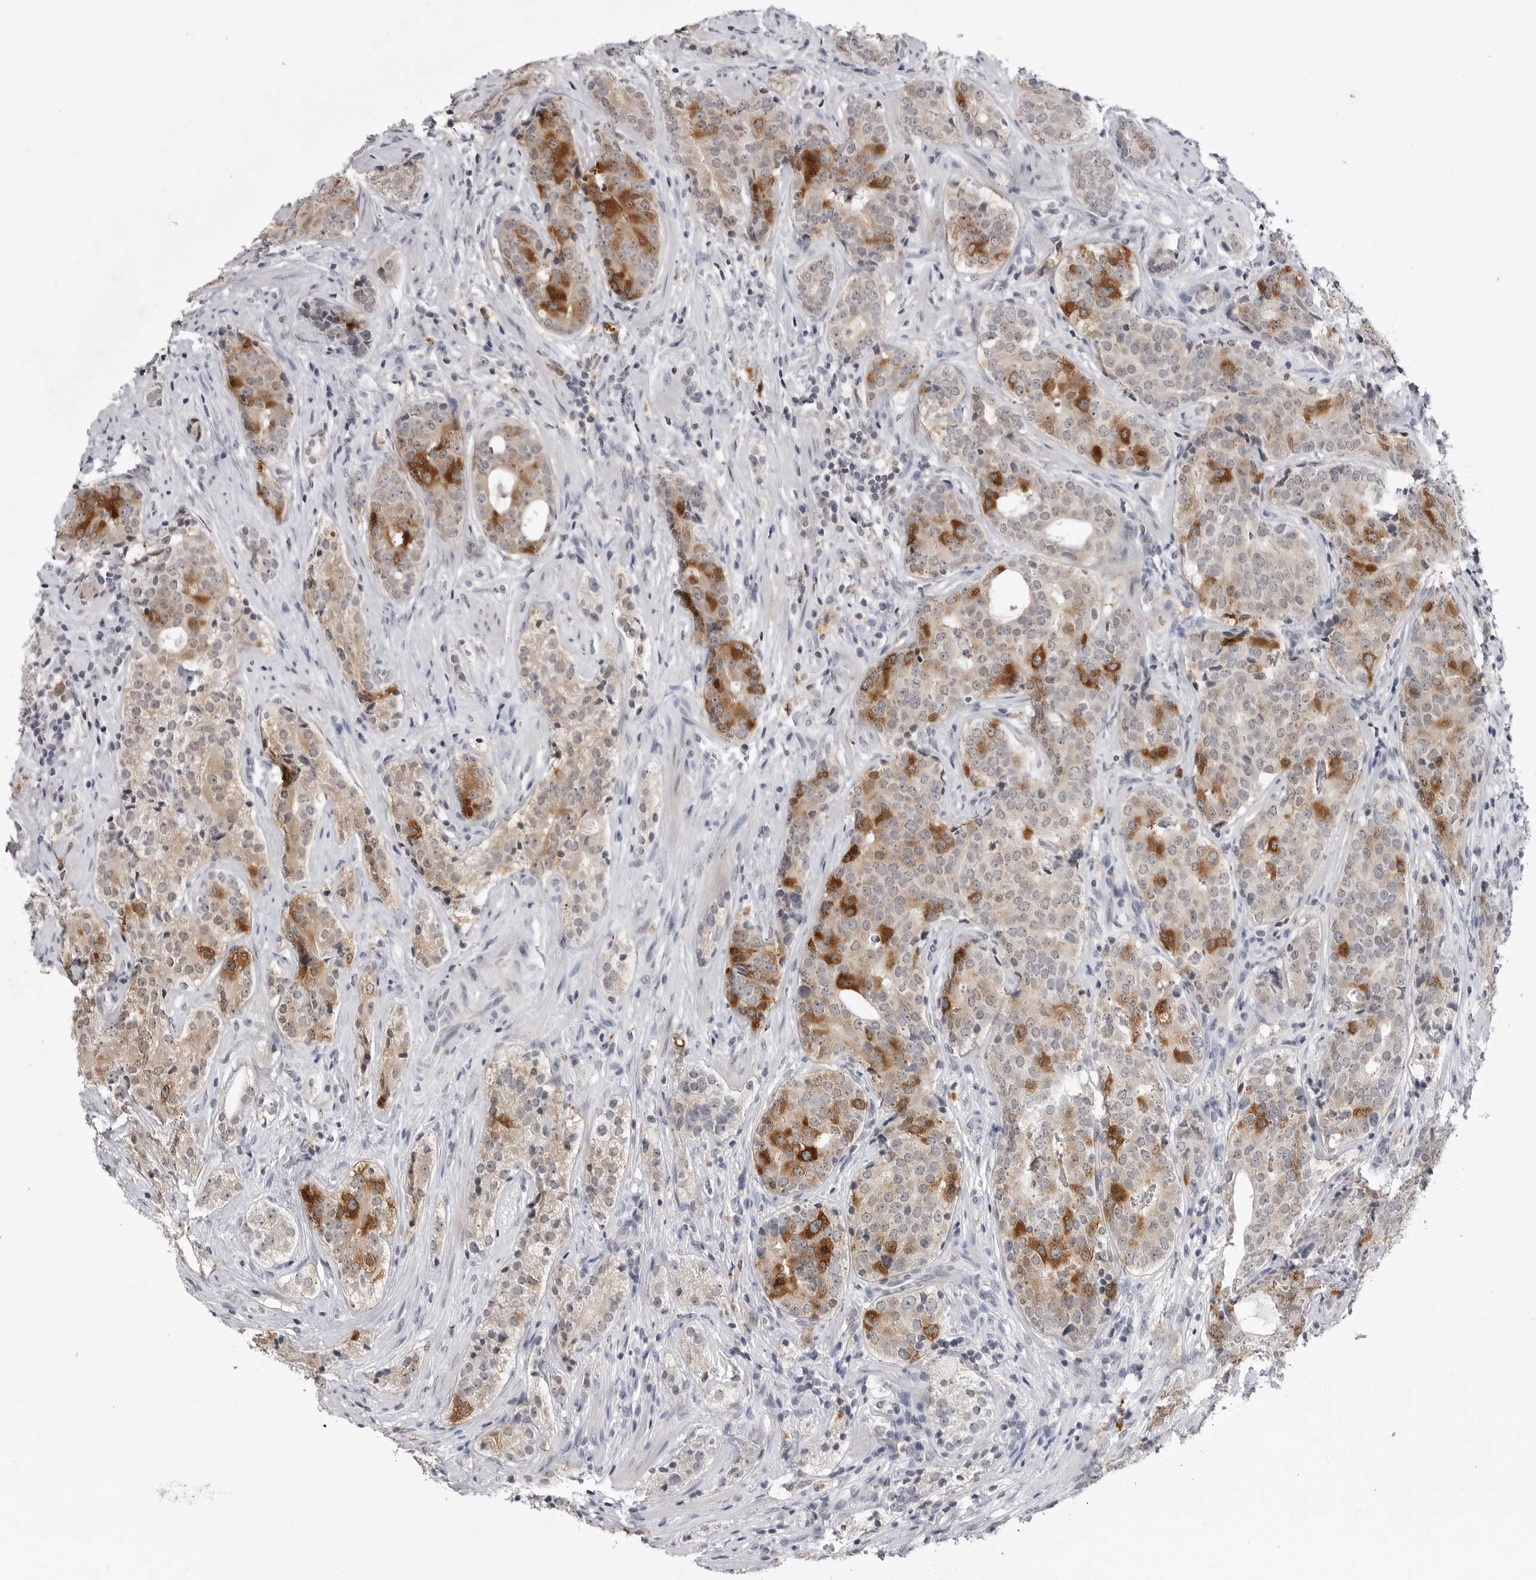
{"staining": {"intensity": "strong", "quantity": "<25%", "location": "cytoplasmic/membranous"}, "tissue": "prostate cancer", "cell_type": "Tumor cells", "image_type": "cancer", "snomed": [{"axis": "morphology", "description": "Adenocarcinoma, High grade"}, {"axis": "topography", "description": "Prostate"}], "caption": "Prostate cancer (high-grade adenocarcinoma) stained for a protein (brown) exhibits strong cytoplasmic/membranous positive positivity in about <25% of tumor cells.", "gene": "RRM1", "patient": {"sex": "male", "age": 56}}